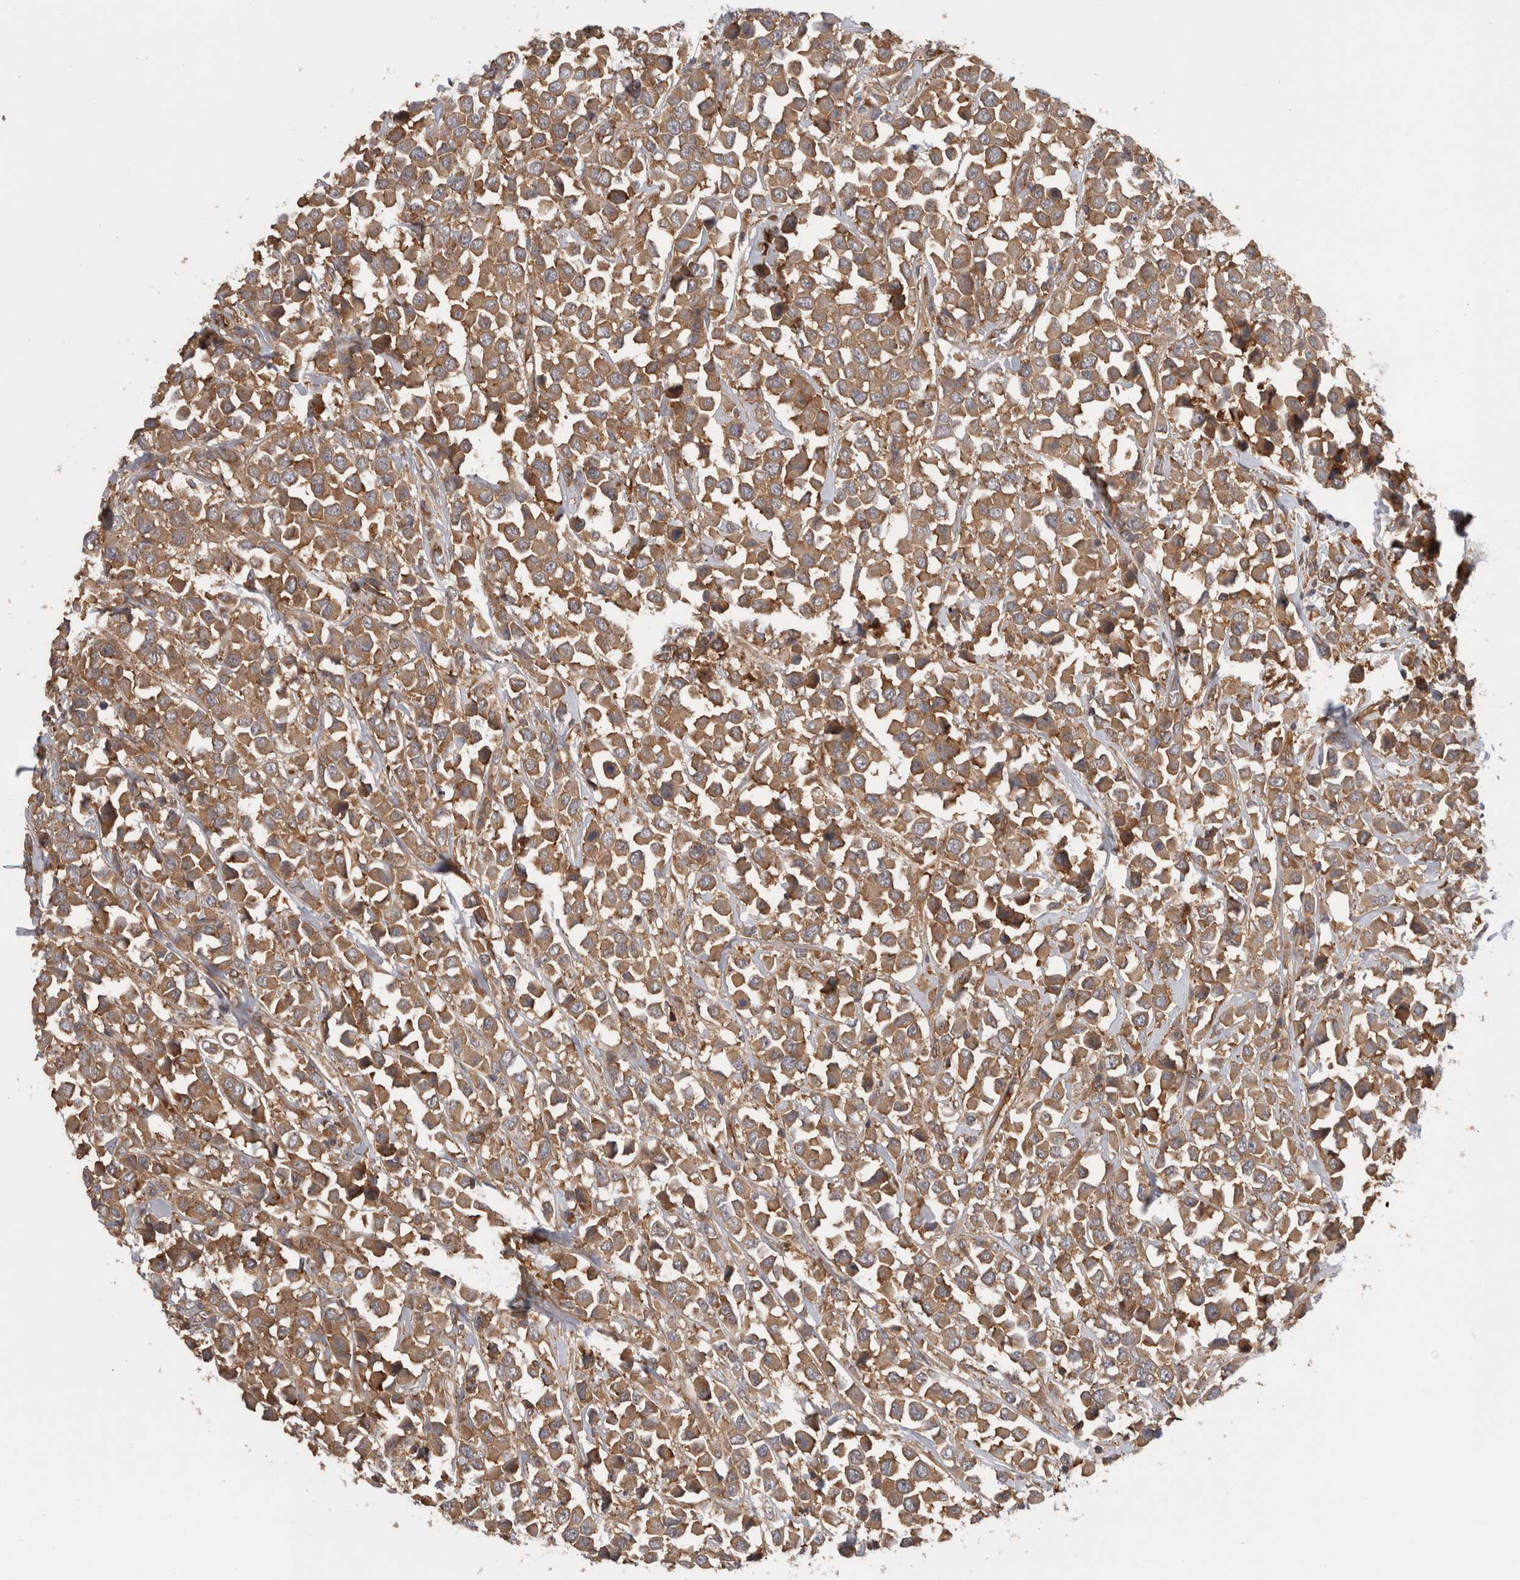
{"staining": {"intensity": "moderate", "quantity": ">75%", "location": "cytoplasmic/membranous"}, "tissue": "breast cancer", "cell_type": "Tumor cells", "image_type": "cancer", "snomed": [{"axis": "morphology", "description": "Duct carcinoma"}, {"axis": "topography", "description": "Breast"}], "caption": "This micrograph reveals immunohistochemistry (IHC) staining of human breast infiltrating ductal carcinoma, with medium moderate cytoplasmic/membranous expression in about >75% of tumor cells.", "gene": "SMCR8", "patient": {"sex": "female", "age": 61}}